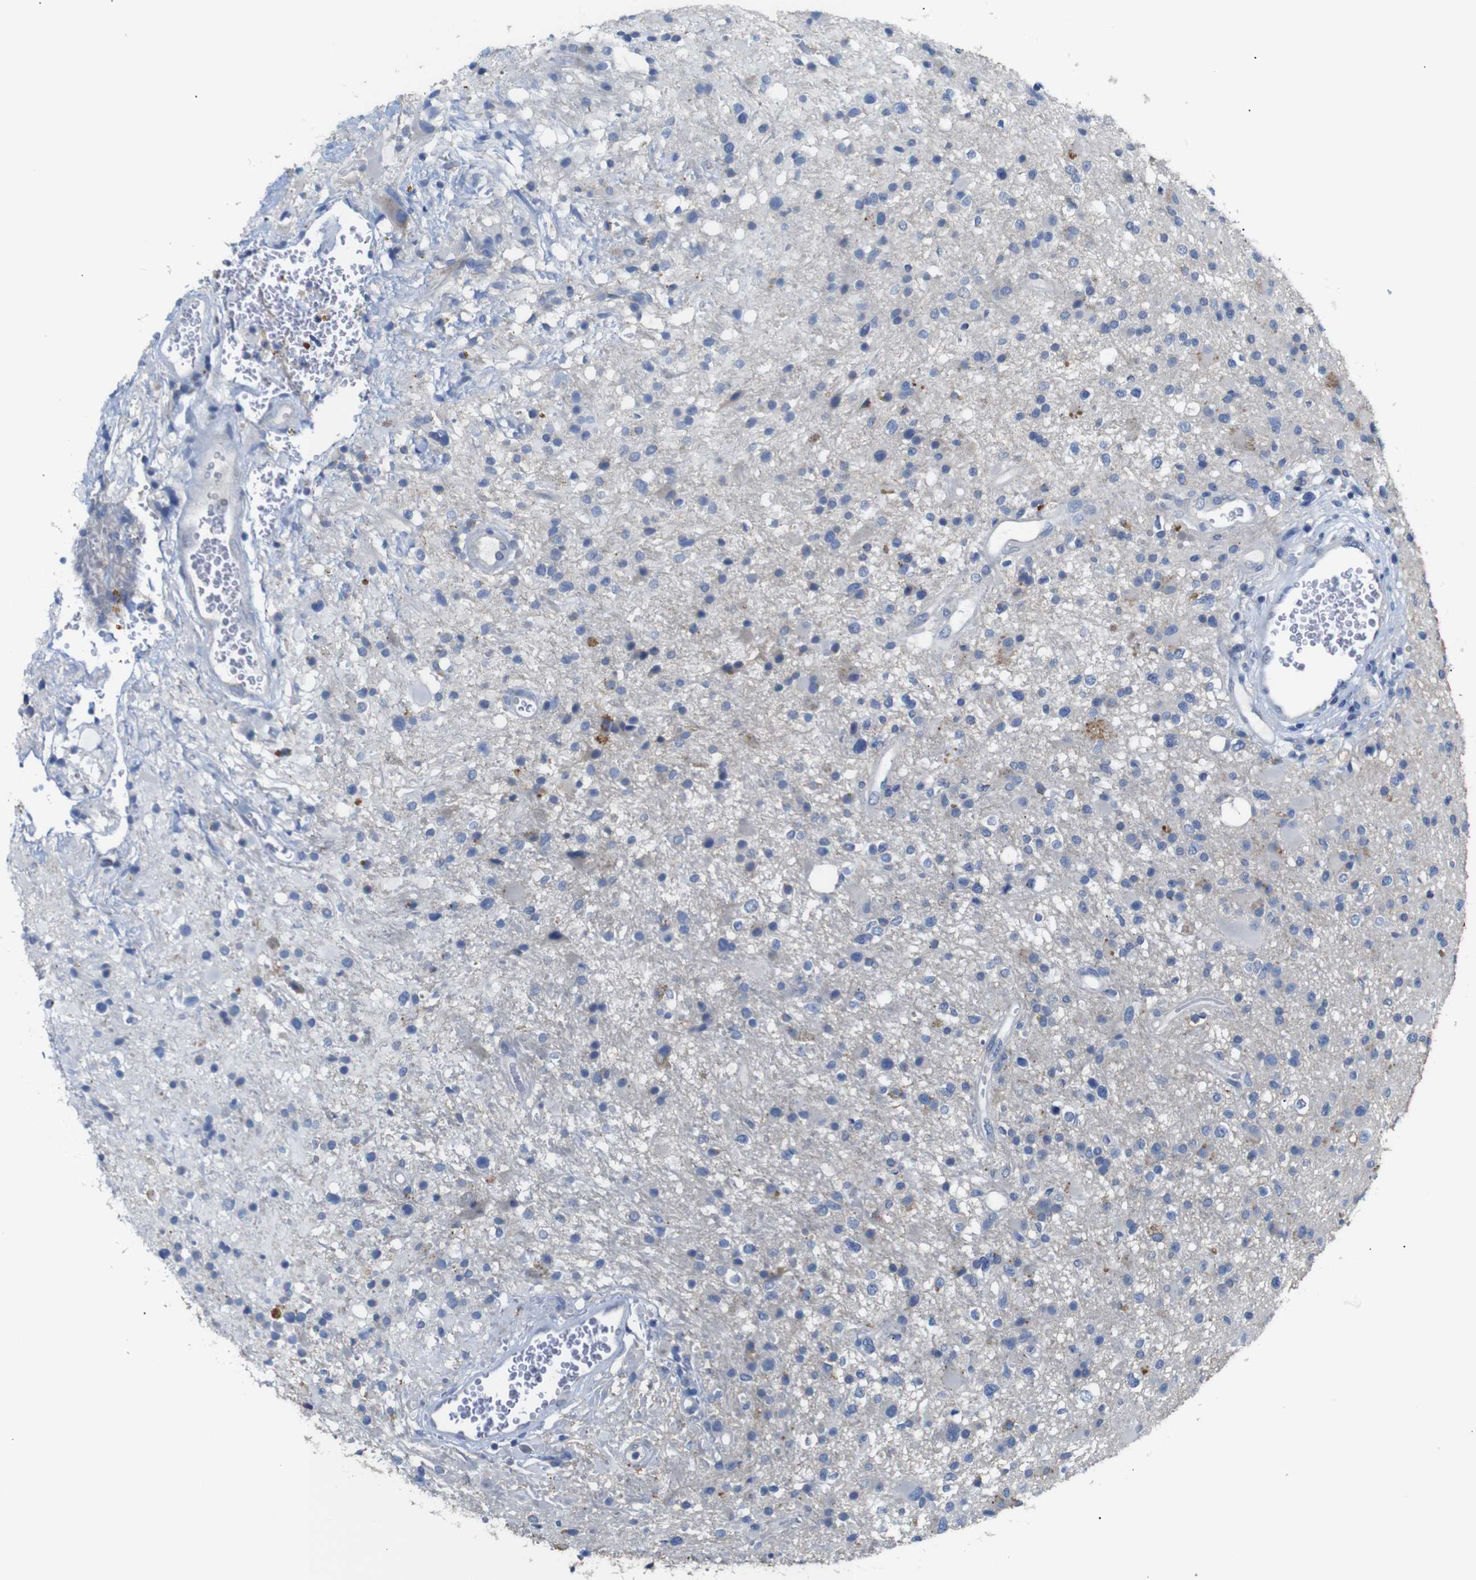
{"staining": {"intensity": "negative", "quantity": "none", "location": "none"}, "tissue": "glioma", "cell_type": "Tumor cells", "image_type": "cancer", "snomed": [{"axis": "morphology", "description": "Glioma, malignant, High grade"}, {"axis": "topography", "description": "Brain"}], "caption": "Immunohistochemistry of glioma exhibits no positivity in tumor cells.", "gene": "ALOX15", "patient": {"sex": "male", "age": 33}}